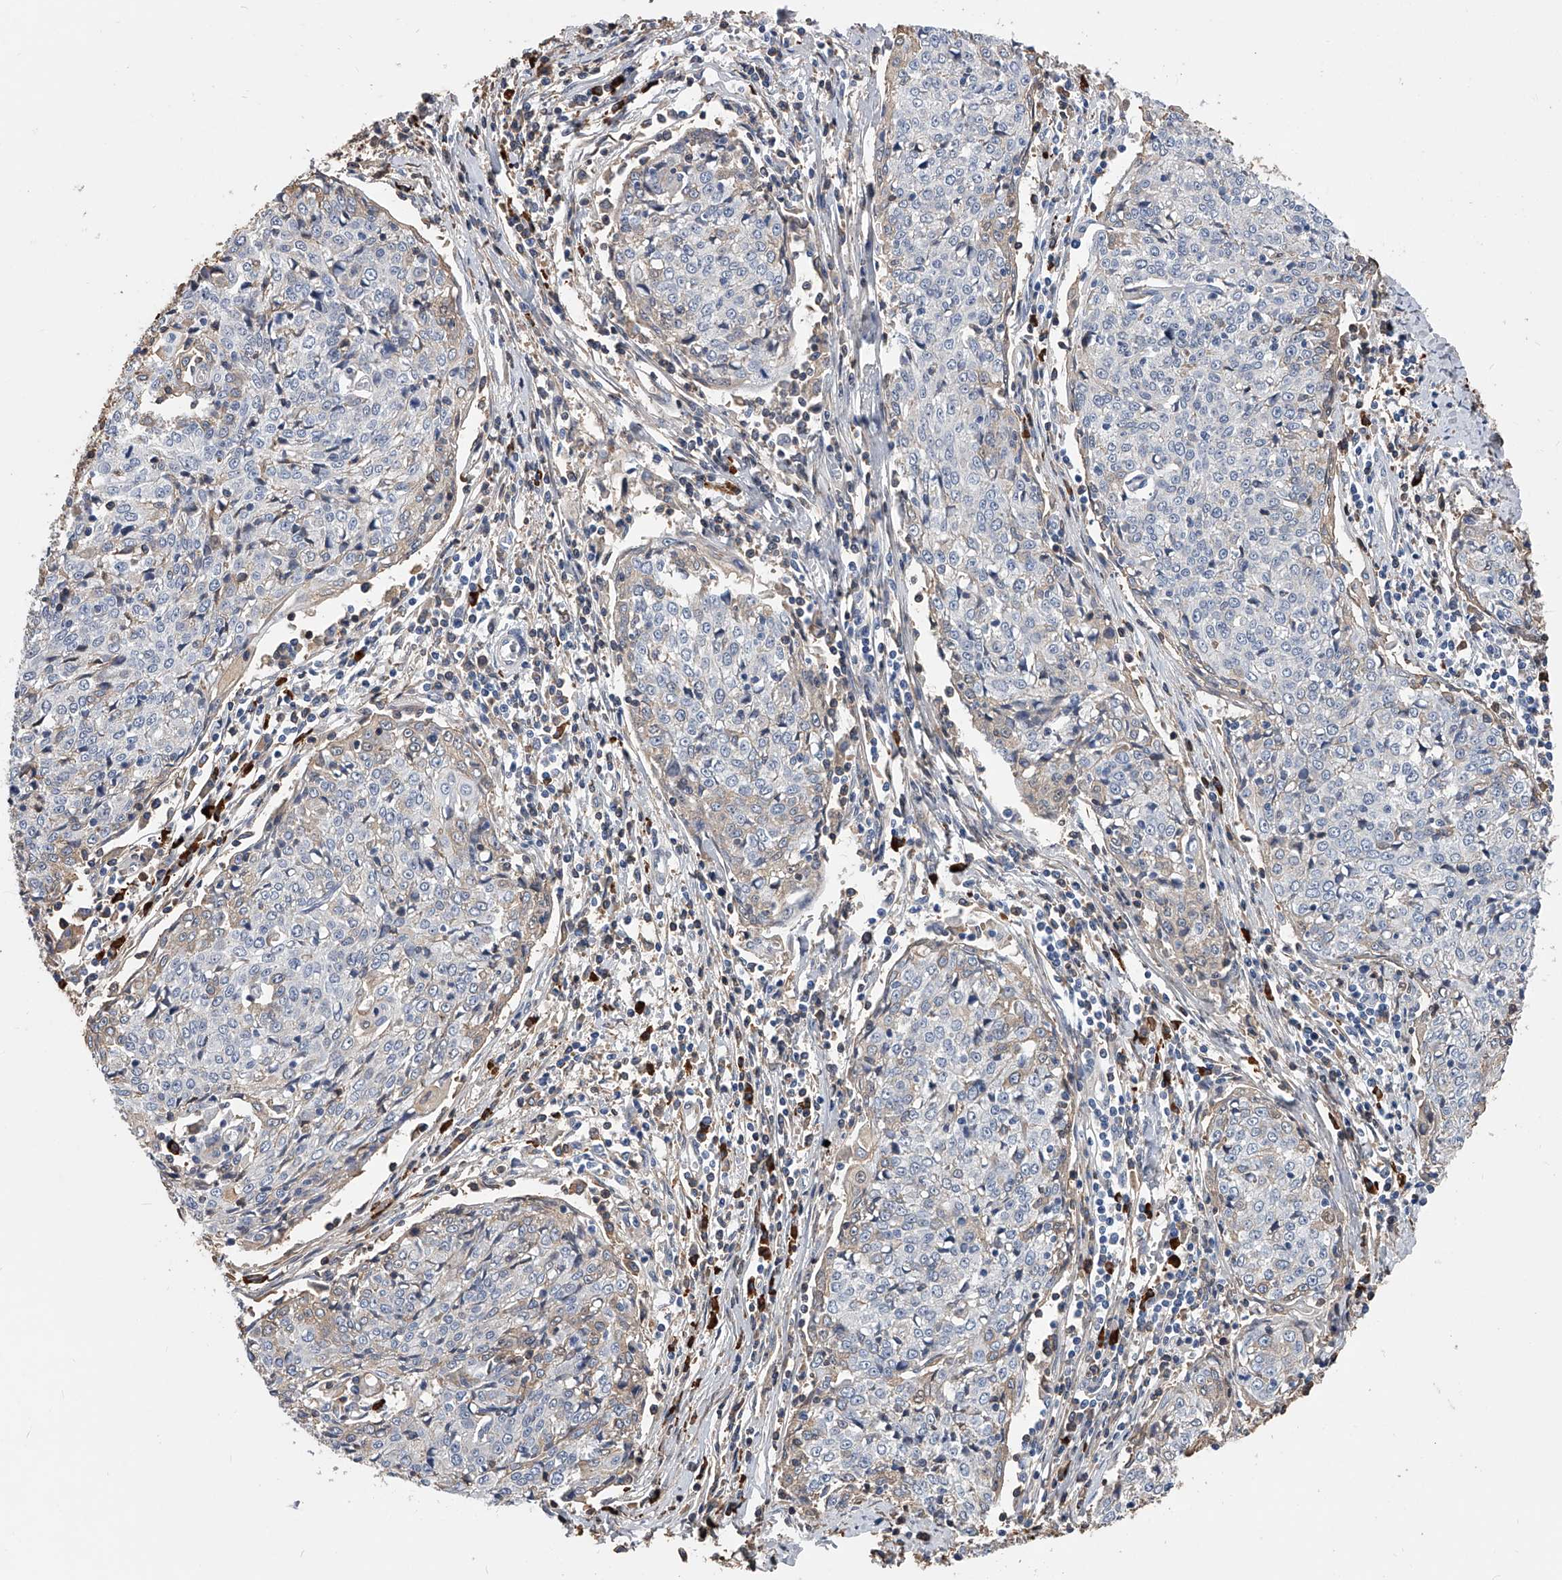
{"staining": {"intensity": "weak", "quantity": "<25%", "location": "cytoplasmic/membranous"}, "tissue": "cervical cancer", "cell_type": "Tumor cells", "image_type": "cancer", "snomed": [{"axis": "morphology", "description": "Squamous cell carcinoma, NOS"}, {"axis": "topography", "description": "Cervix"}], "caption": "A histopathology image of human cervical squamous cell carcinoma is negative for staining in tumor cells. Brightfield microscopy of immunohistochemistry (IHC) stained with DAB (3,3'-diaminobenzidine) (brown) and hematoxylin (blue), captured at high magnification.", "gene": "ZNF25", "patient": {"sex": "female", "age": 48}}